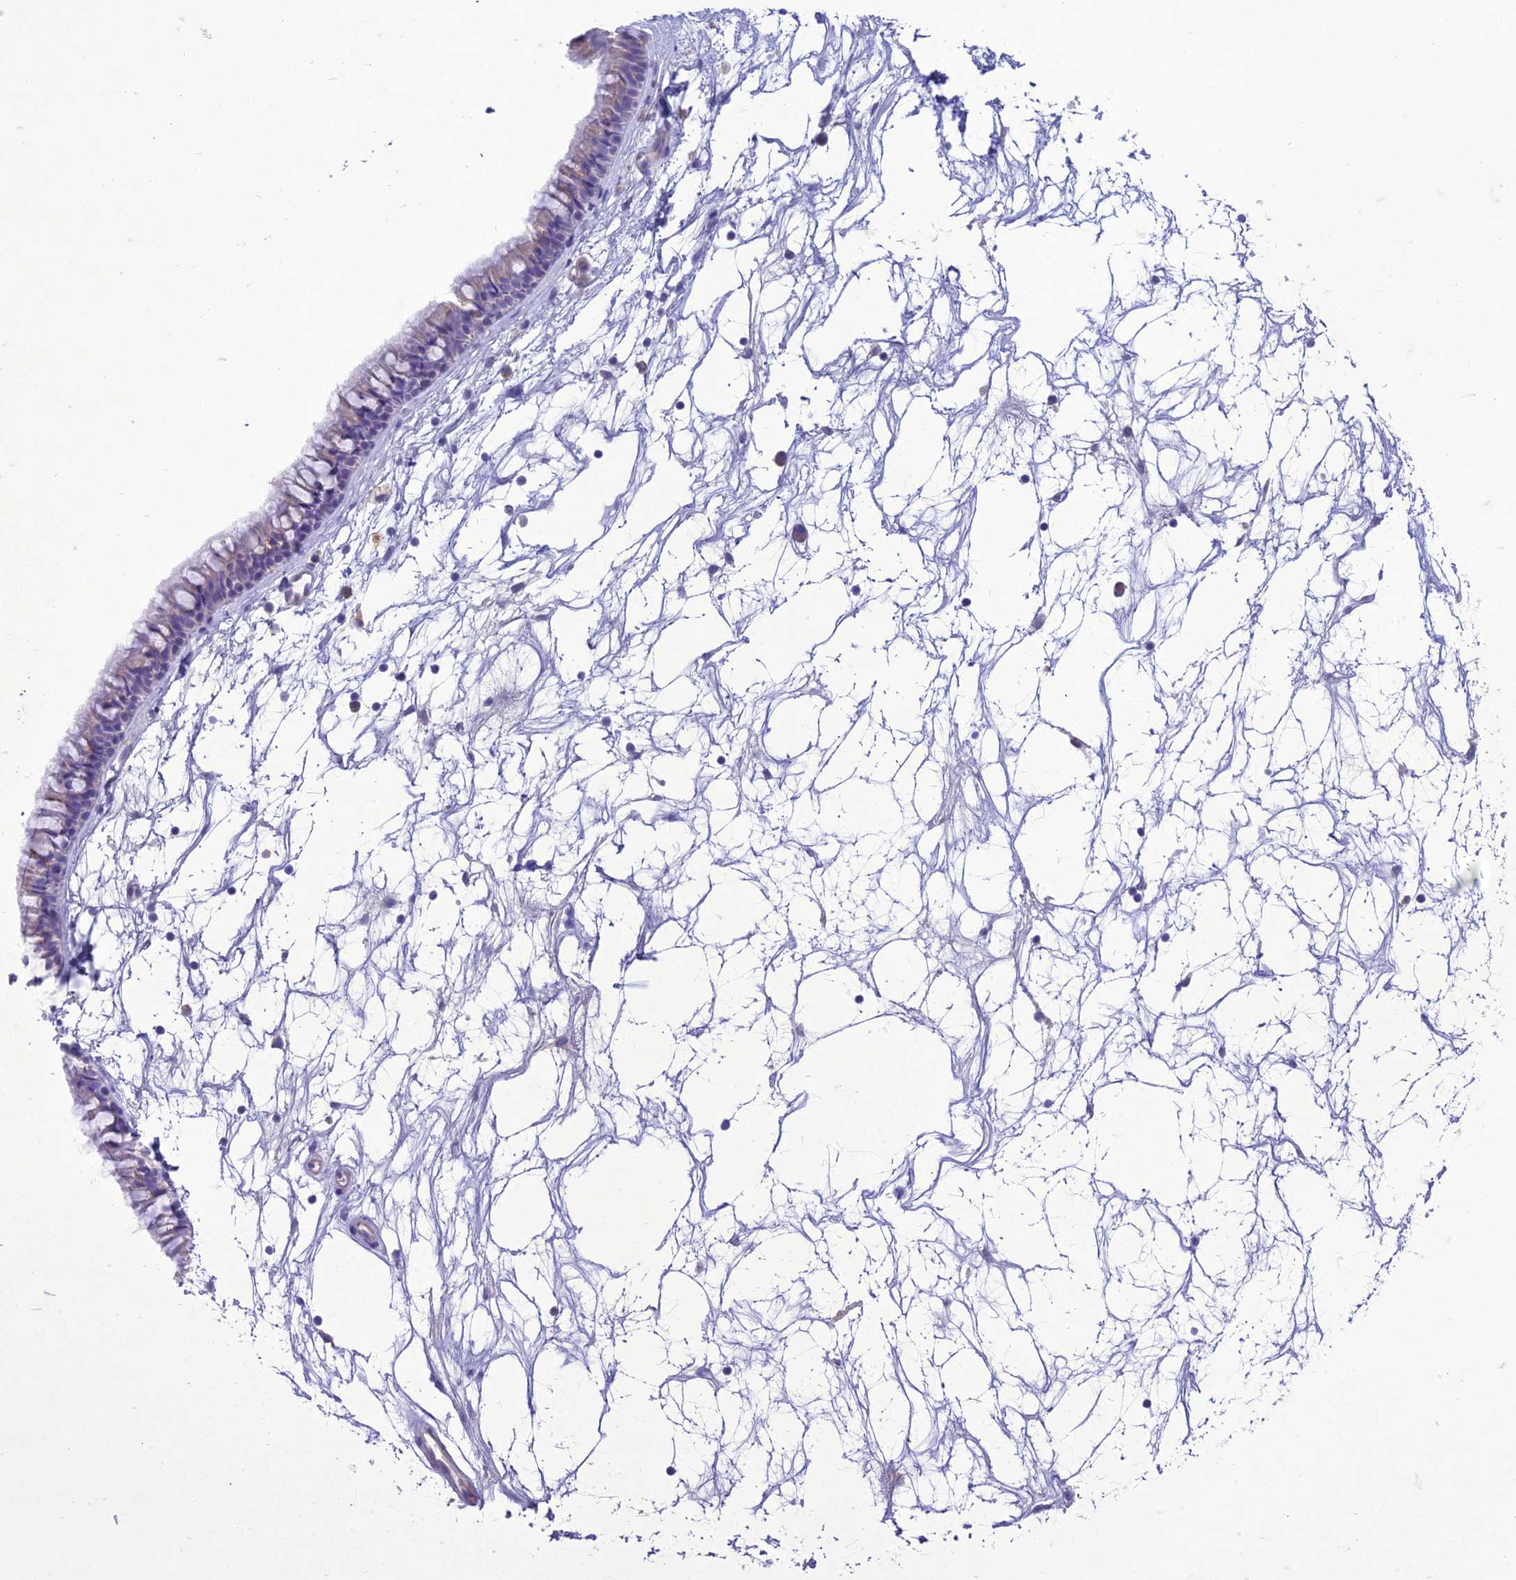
{"staining": {"intensity": "negative", "quantity": "none", "location": "none"}, "tissue": "nasopharynx", "cell_type": "Respiratory epithelial cells", "image_type": "normal", "snomed": [{"axis": "morphology", "description": "Normal tissue, NOS"}, {"axis": "topography", "description": "Nasopharynx"}], "caption": "Immunohistochemical staining of benign human nasopharynx demonstrates no significant expression in respiratory epithelial cells.", "gene": "SLC13A5", "patient": {"sex": "male", "age": 64}}